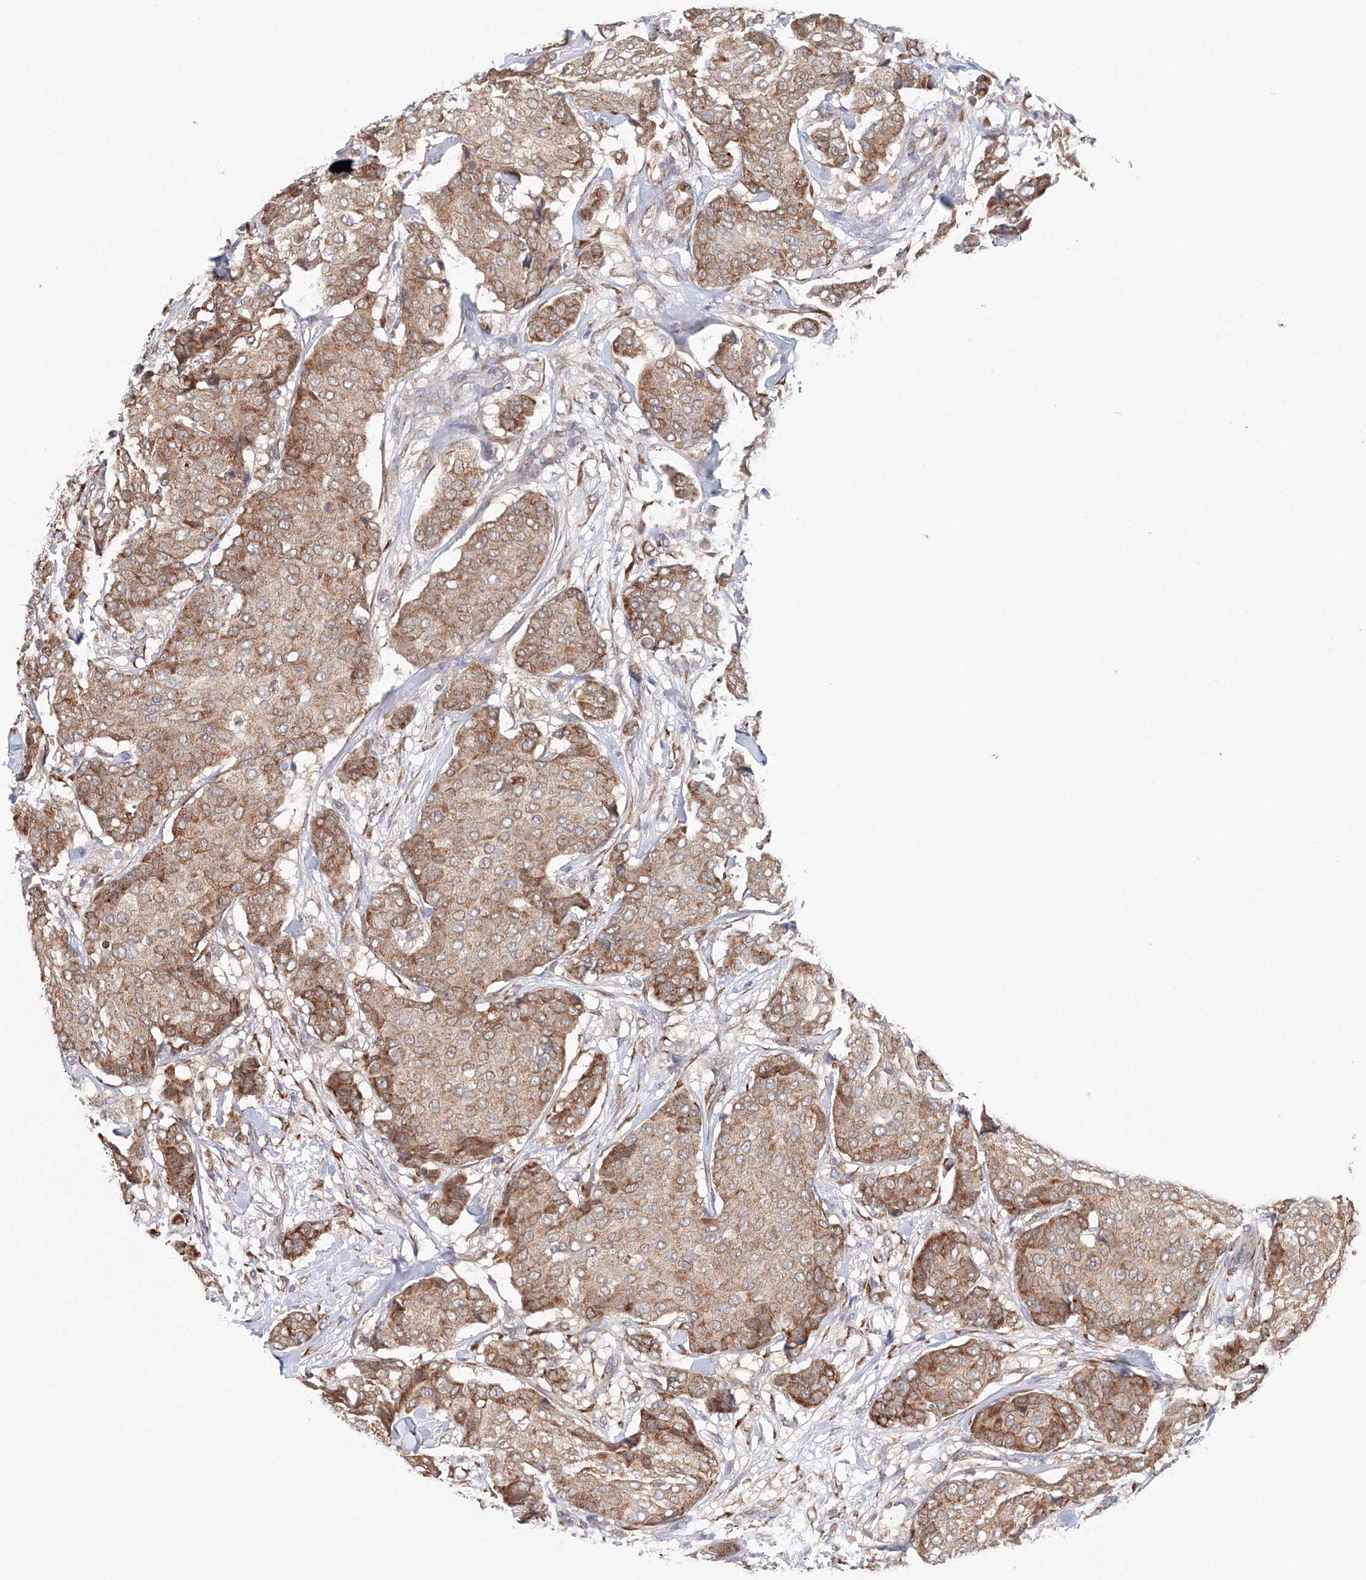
{"staining": {"intensity": "moderate", "quantity": ">75%", "location": "cytoplasmic/membranous"}, "tissue": "breast cancer", "cell_type": "Tumor cells", "image_type": "cancer", "snomed": [{"axis": "morphology", "description": "Duct carcinoma"}, {"axis": "topography", "description": "Breast"}], "caption": "This photomicrograph reveals immunohistochemistry staining of human breast cancer (intraductal carcinoma), with medium moderate cytoplasmic/membranous expression in approximately >75% of tumor cells.", "gene": "DIS3L2", "patient": {"sex": "female", "age": 75}}